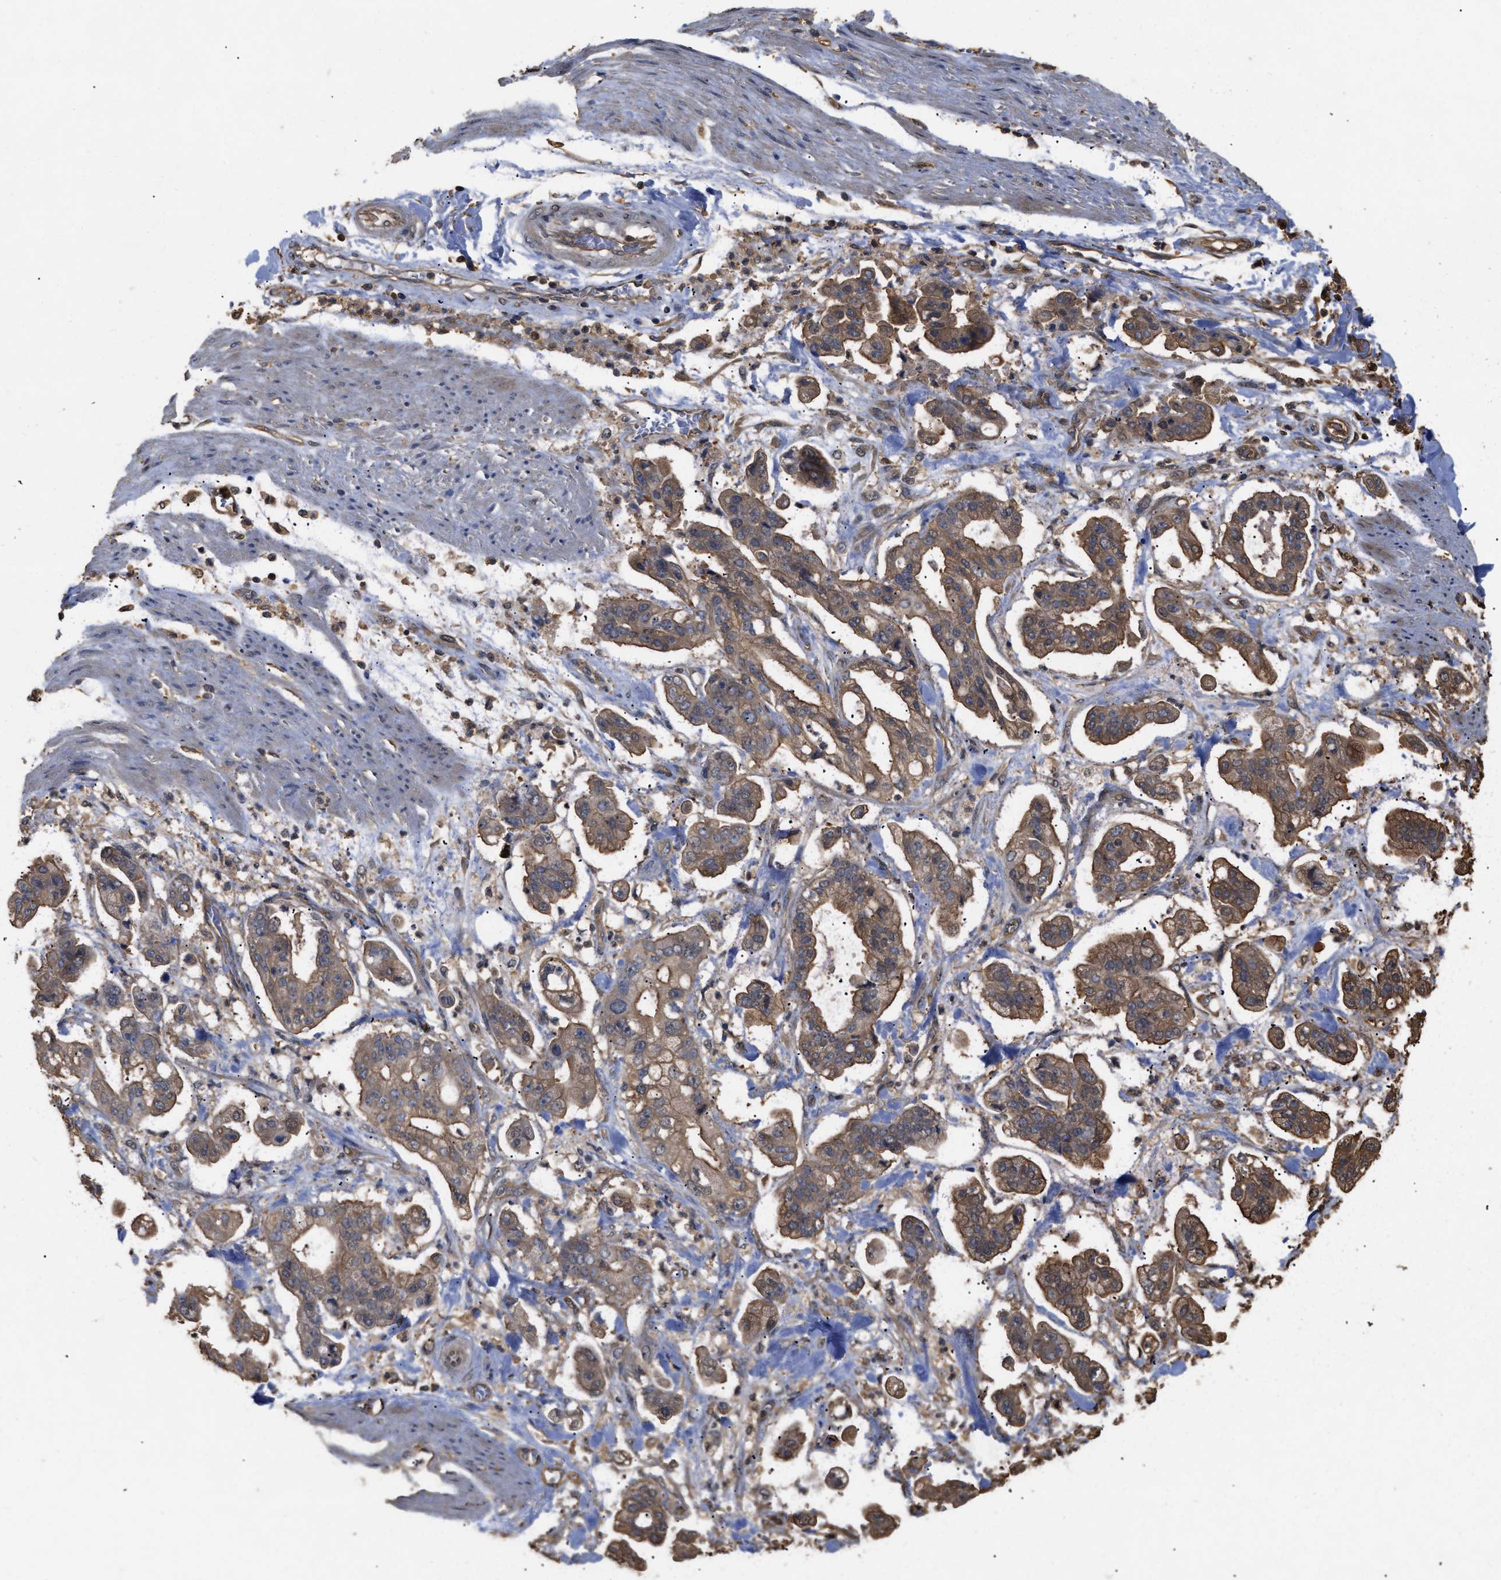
{"staining": {"intensity": "moderate", "quantity": ">75%", "location": "cytoplasmic/membranous"}, "tissue": "stomach cancer", "cell_type": "Tumor cells", "image_type": "cancer", "snomed": [{"axis": "morphology", "description": "Adenocarcinoma, NOS"}, {"axis": "topography", "description": "Stomach"}], "caption": "A micrograph of stomach adenocarcinoma stained for a protein exhibits moderate cytoplasmic/membranous brown staining in tumor cells.", "gene": "CALM1", "patient": {"sex": "male", "age": 62}}